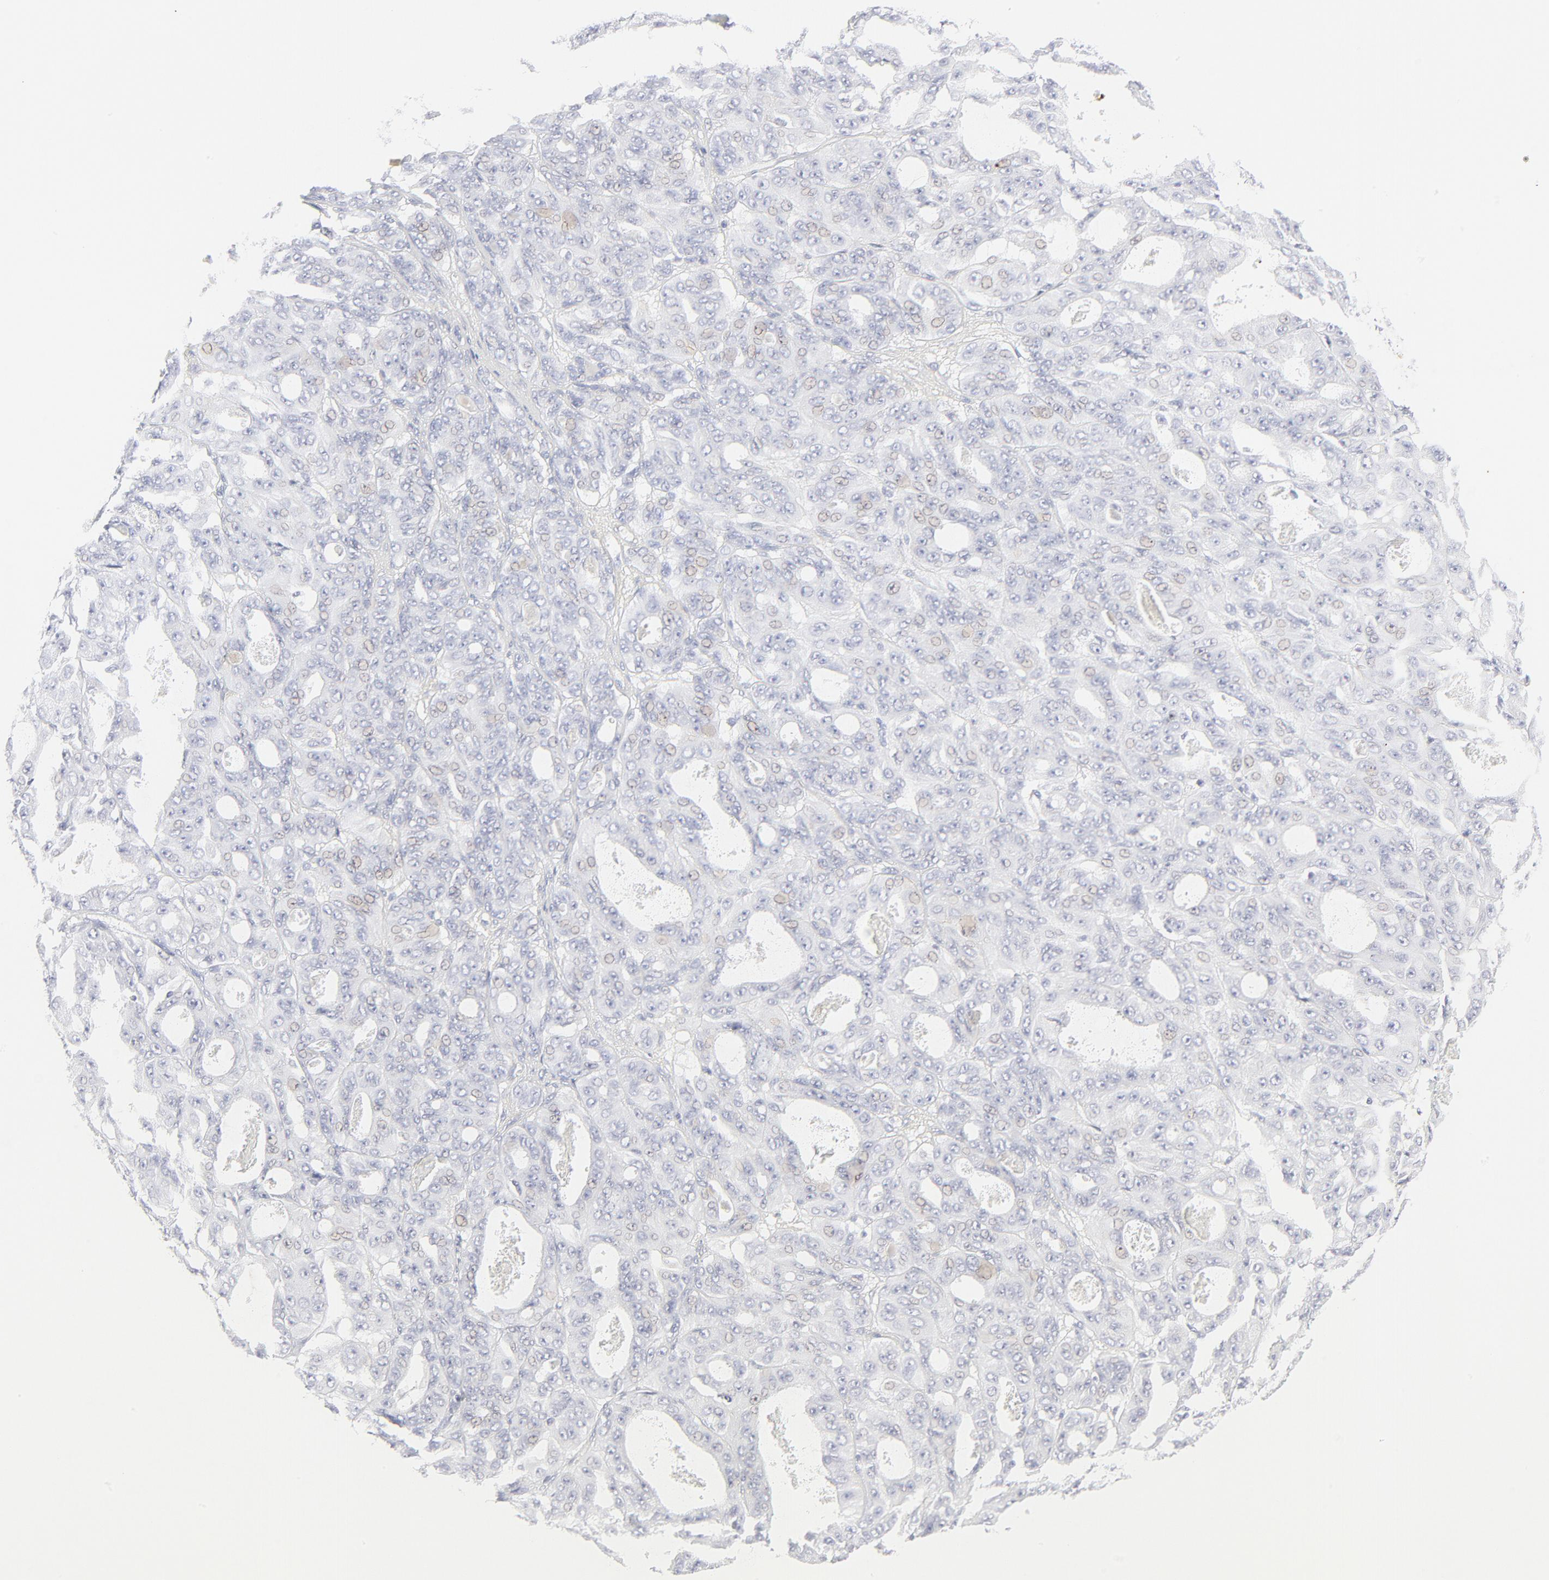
{"staining": {"intensity": "negative", "quantity": "none", "location": "none"}, "tissue": "ovarian cancer", "cell_type": "Tumor cells", "image_type": "cancer", "snomed": [{"axis": "morphology", "description": "Carcinoma, endometroid"}, {"axis": "topography", "description": "Ovary"}], "caption": "IHC histopathology image of neoplastic tissue: ovarian cancer (endometroid carcinoma) stained with DAB shows no significant protein staining in tumor cells. Brightfield microscopy of IHC stained with DAB (3,3'-diaminobenzidine) (brown) and hematoxylin (blue), captured at high magnification.", "gene": "CCR7", "patient": {"sex": "female", "age": 61}}